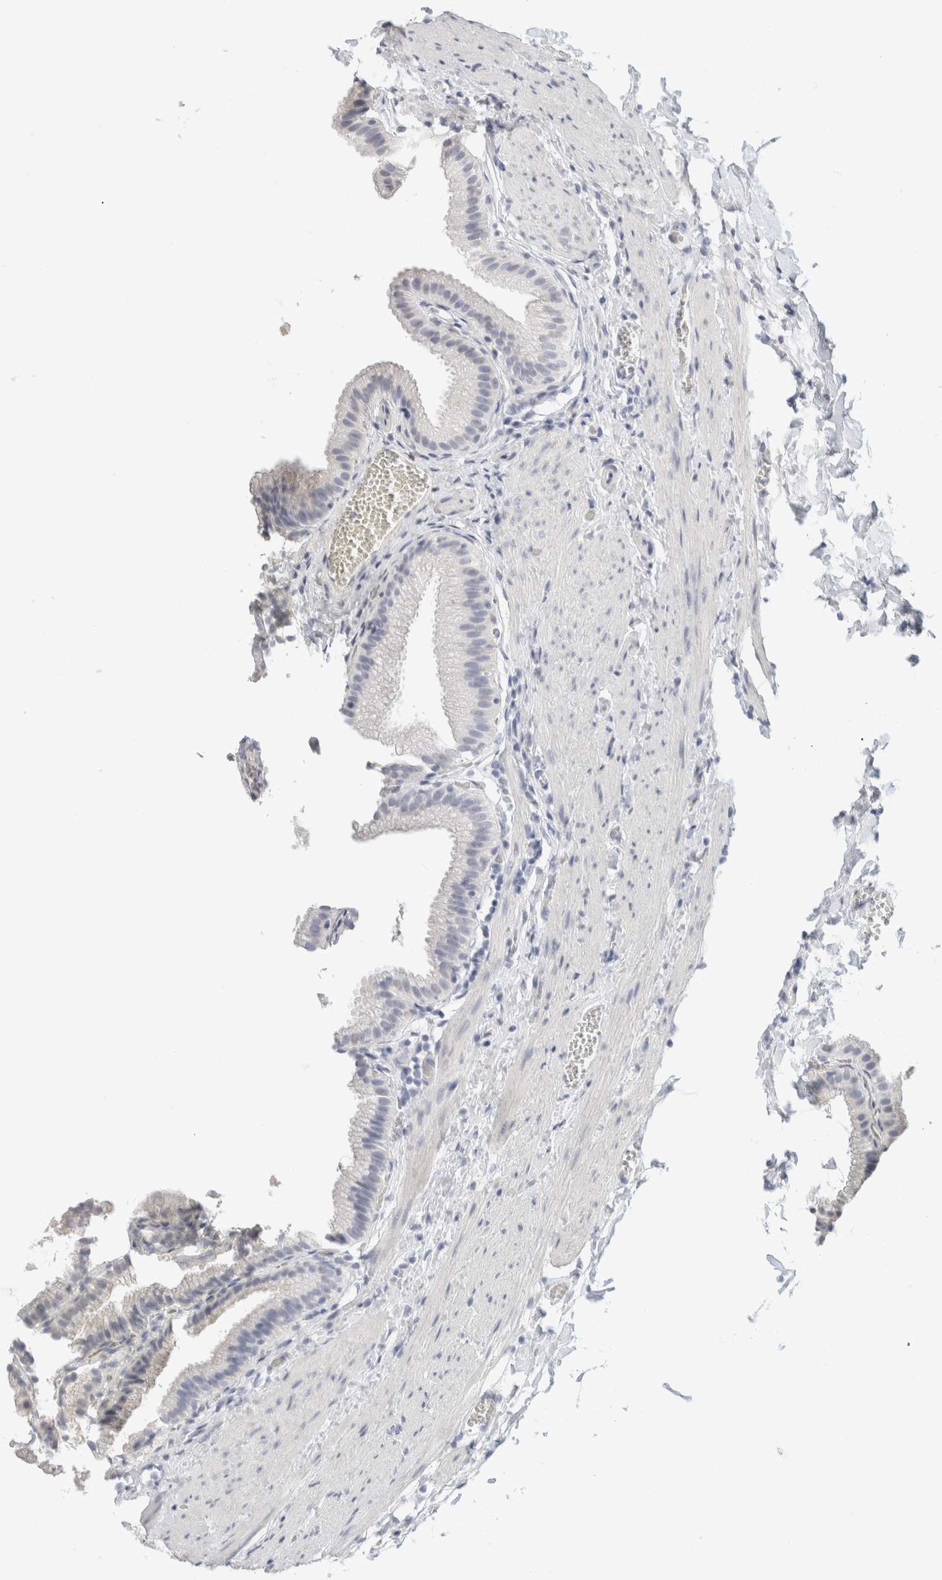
{"staining": {"intensity": "negative", "quantity": "none", "location": "none"}, "tissue": "gallbladder", "cell_type": "Glandular cells", "image_type": "normal", "snomed": [{"axis": "morphology", "description": "Normal tissue, NOS"}, {"axis": "topography", "description": "Gallbladder"}], "caption": "Human gallbladder stained for a protein using IHC reveals no staining in glandular cells.", "gene": "CD80", "patient": {"sex": "male", "age": 38}}